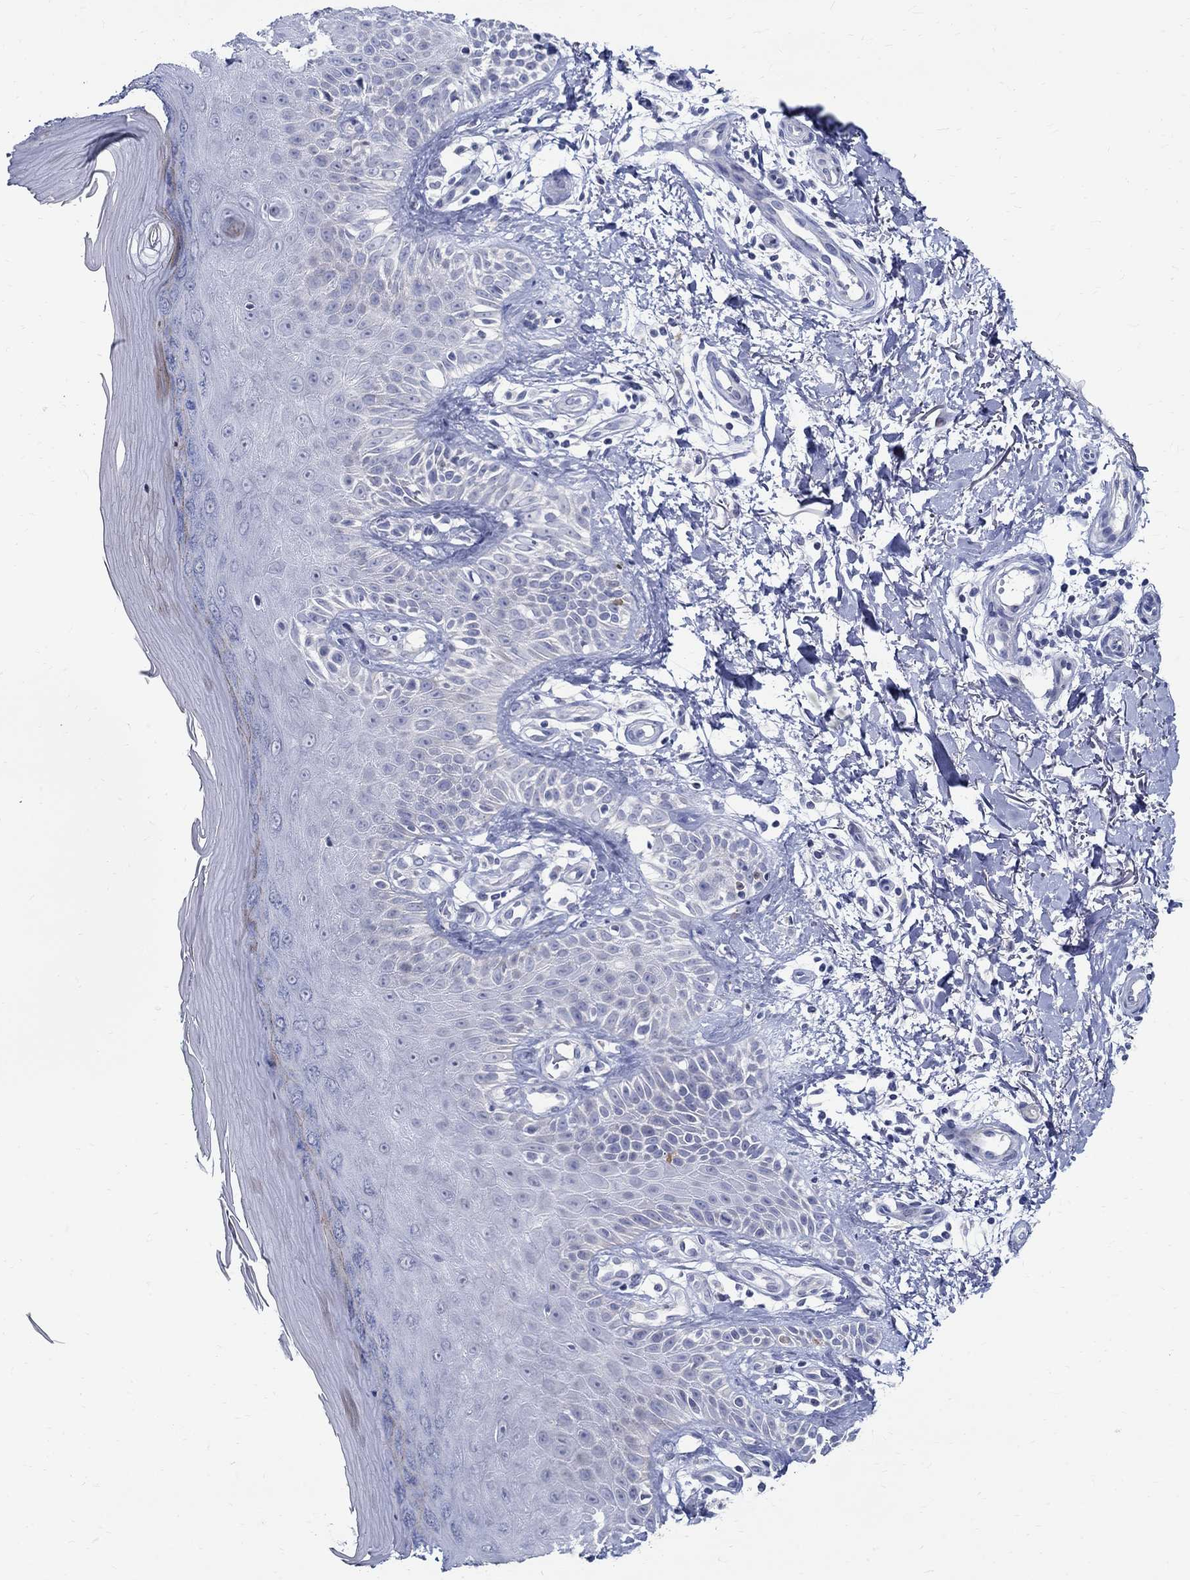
{"staining": {"intensity": "negative", "quantity": "none", "location": "none"}, "tissue": "skin", "cell_type": "Fibroblasts", "image_type": "normal", "snomed": [{"axis": "morphology", "description": "Normal tissue, NOS"}, {"axis": "morphology", "description": "Inflammation, NOS"}, {"axis": "morphology", "description": "Fibrosis, NOS"}, {"axis": "topography", "description": "Skin"}], "caption": "DAB immunohistochemical staining of unremarkable skin reveals no significant staining in fibroblasts.", "gene": "CETN1", "patient": {"sex": "male", "age": 71}}